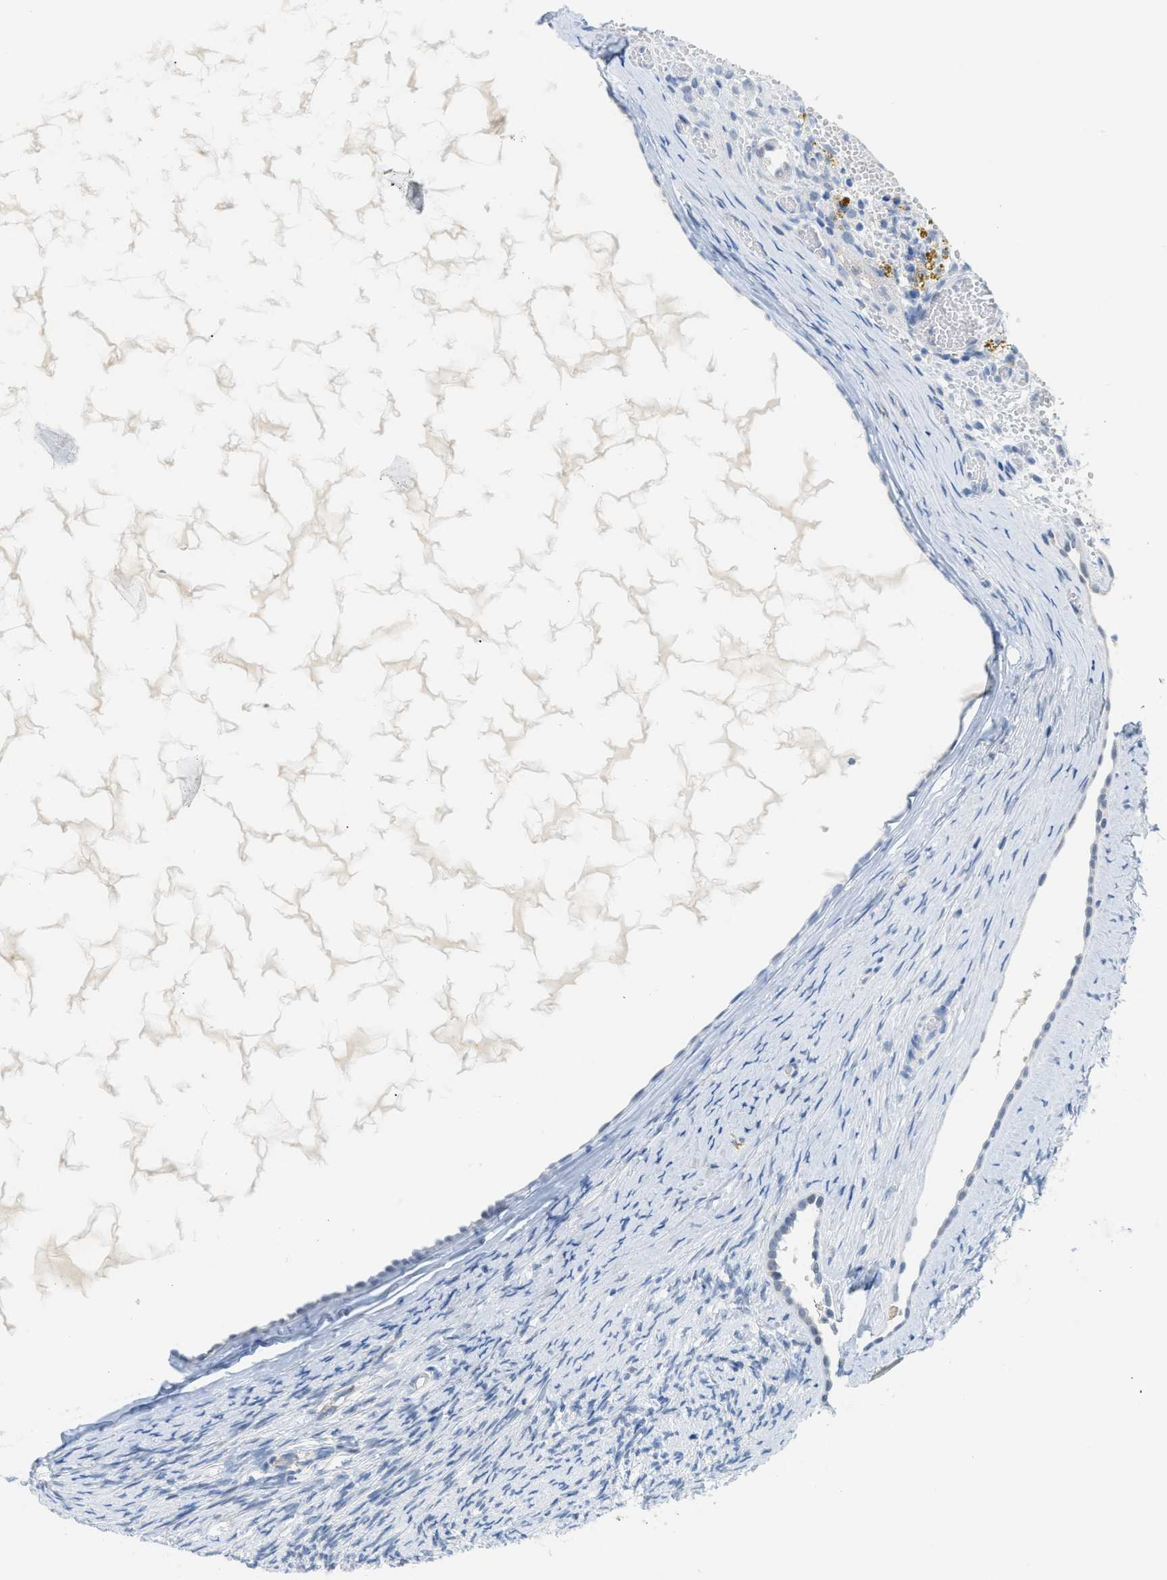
{"staining": {"intensity": "negative", "quantity": "none", "location": "none"}, "tissue": "ovary", "cell_type": "Ovarian stroma cells", "image_type": "normal", "snomed": [{"axis": "morphology", "description": "Normal tissue, NOS"}, {"axis": "topography", "description": "Ovary"}], "caption": "IHC micrograph of benign ovary stained for a protein (brown), which reveals no positivity in ovarian stroma cells.", "gene": "HSF2", "patient": {"sex": "female", "age": 33}}